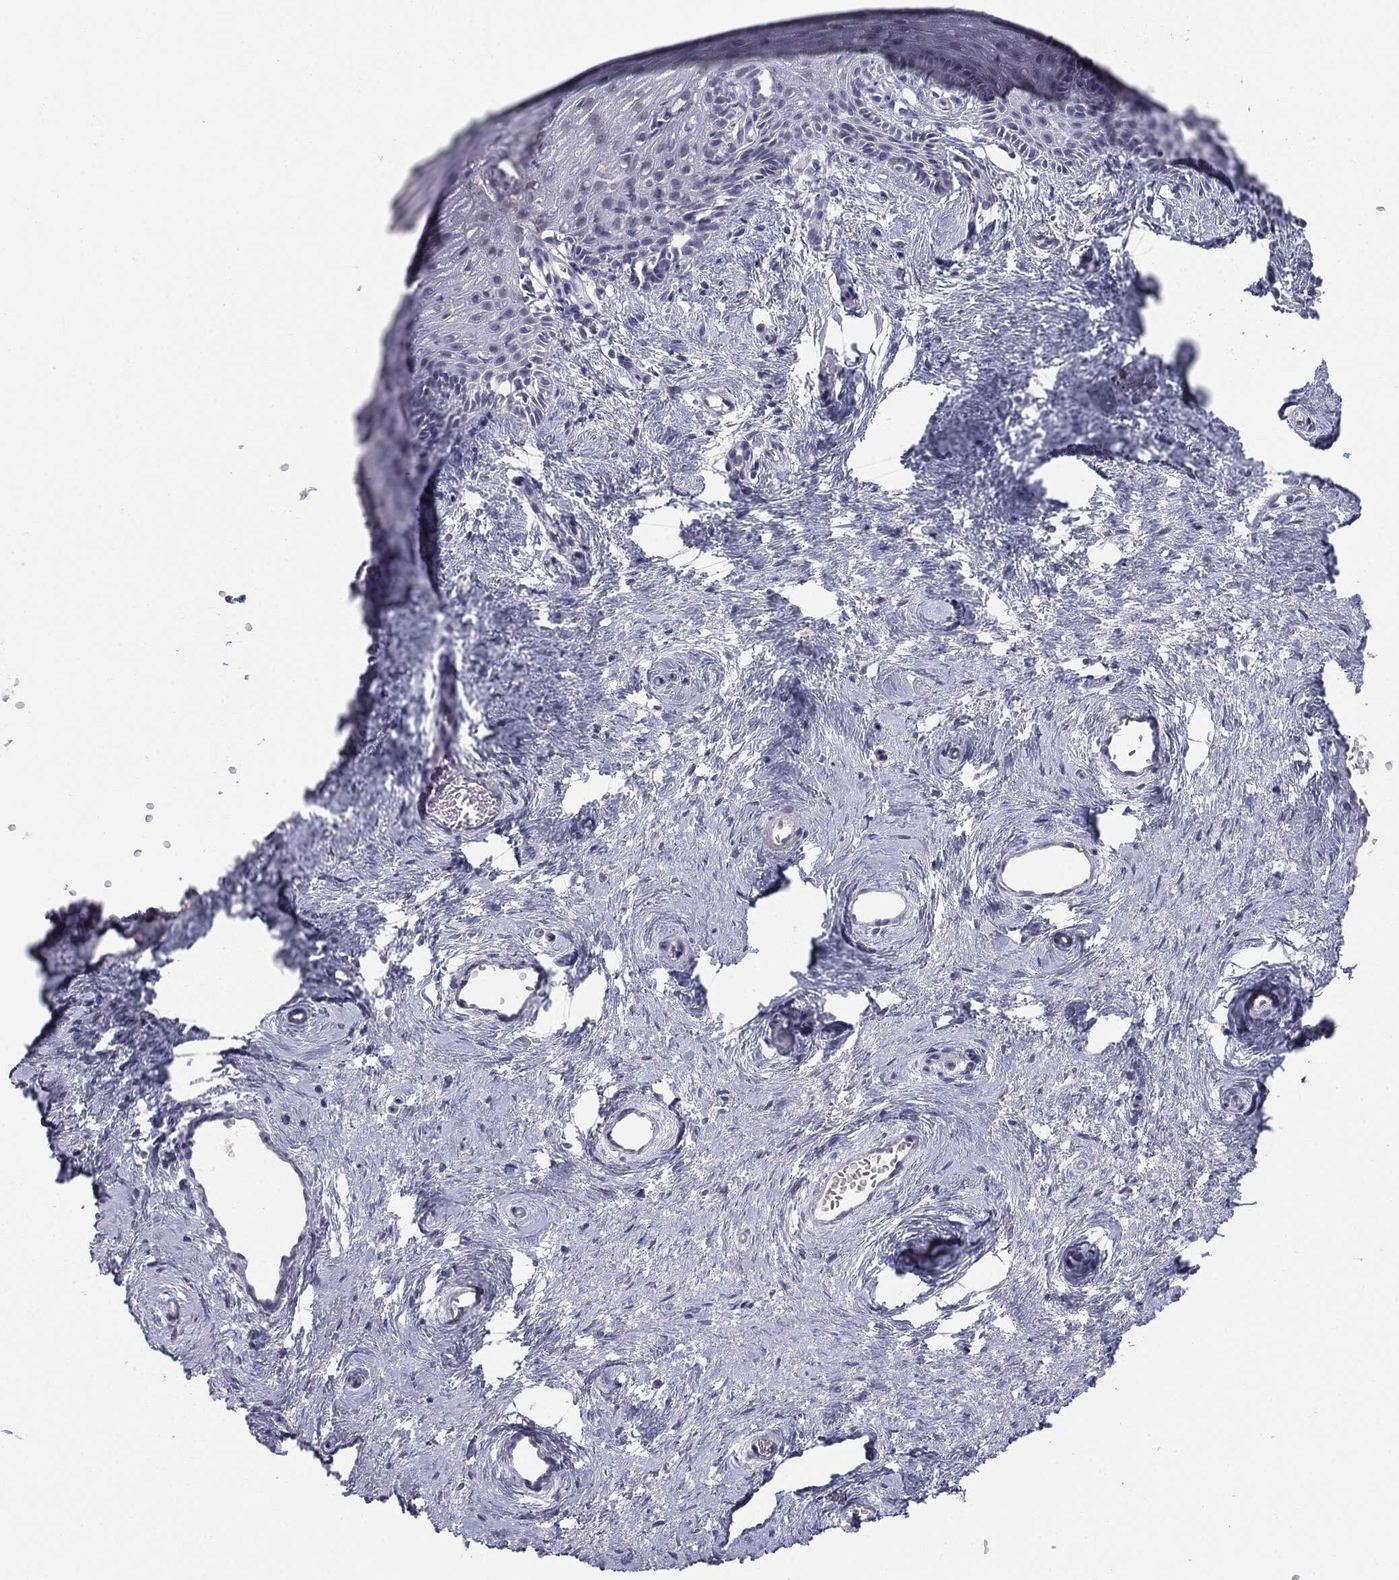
{"staining": {"intensity": "negative", "quantity": "none", "location": "none"}, "tissue": "vagina", "cell_type": "Squamous epithelial cells", "image_type": "normal", "snomed": [{"axis": "morphology", "description": "Normal tissue, NOS"}, {"axis": "topography", "description": "Vagina"}], "caption": "Photomicrograph shows no significant protein positivity in squamous epithelial cells of benign vagina.", "gene": "MUC1", "patient": {"sex": "female", "age": 45}}